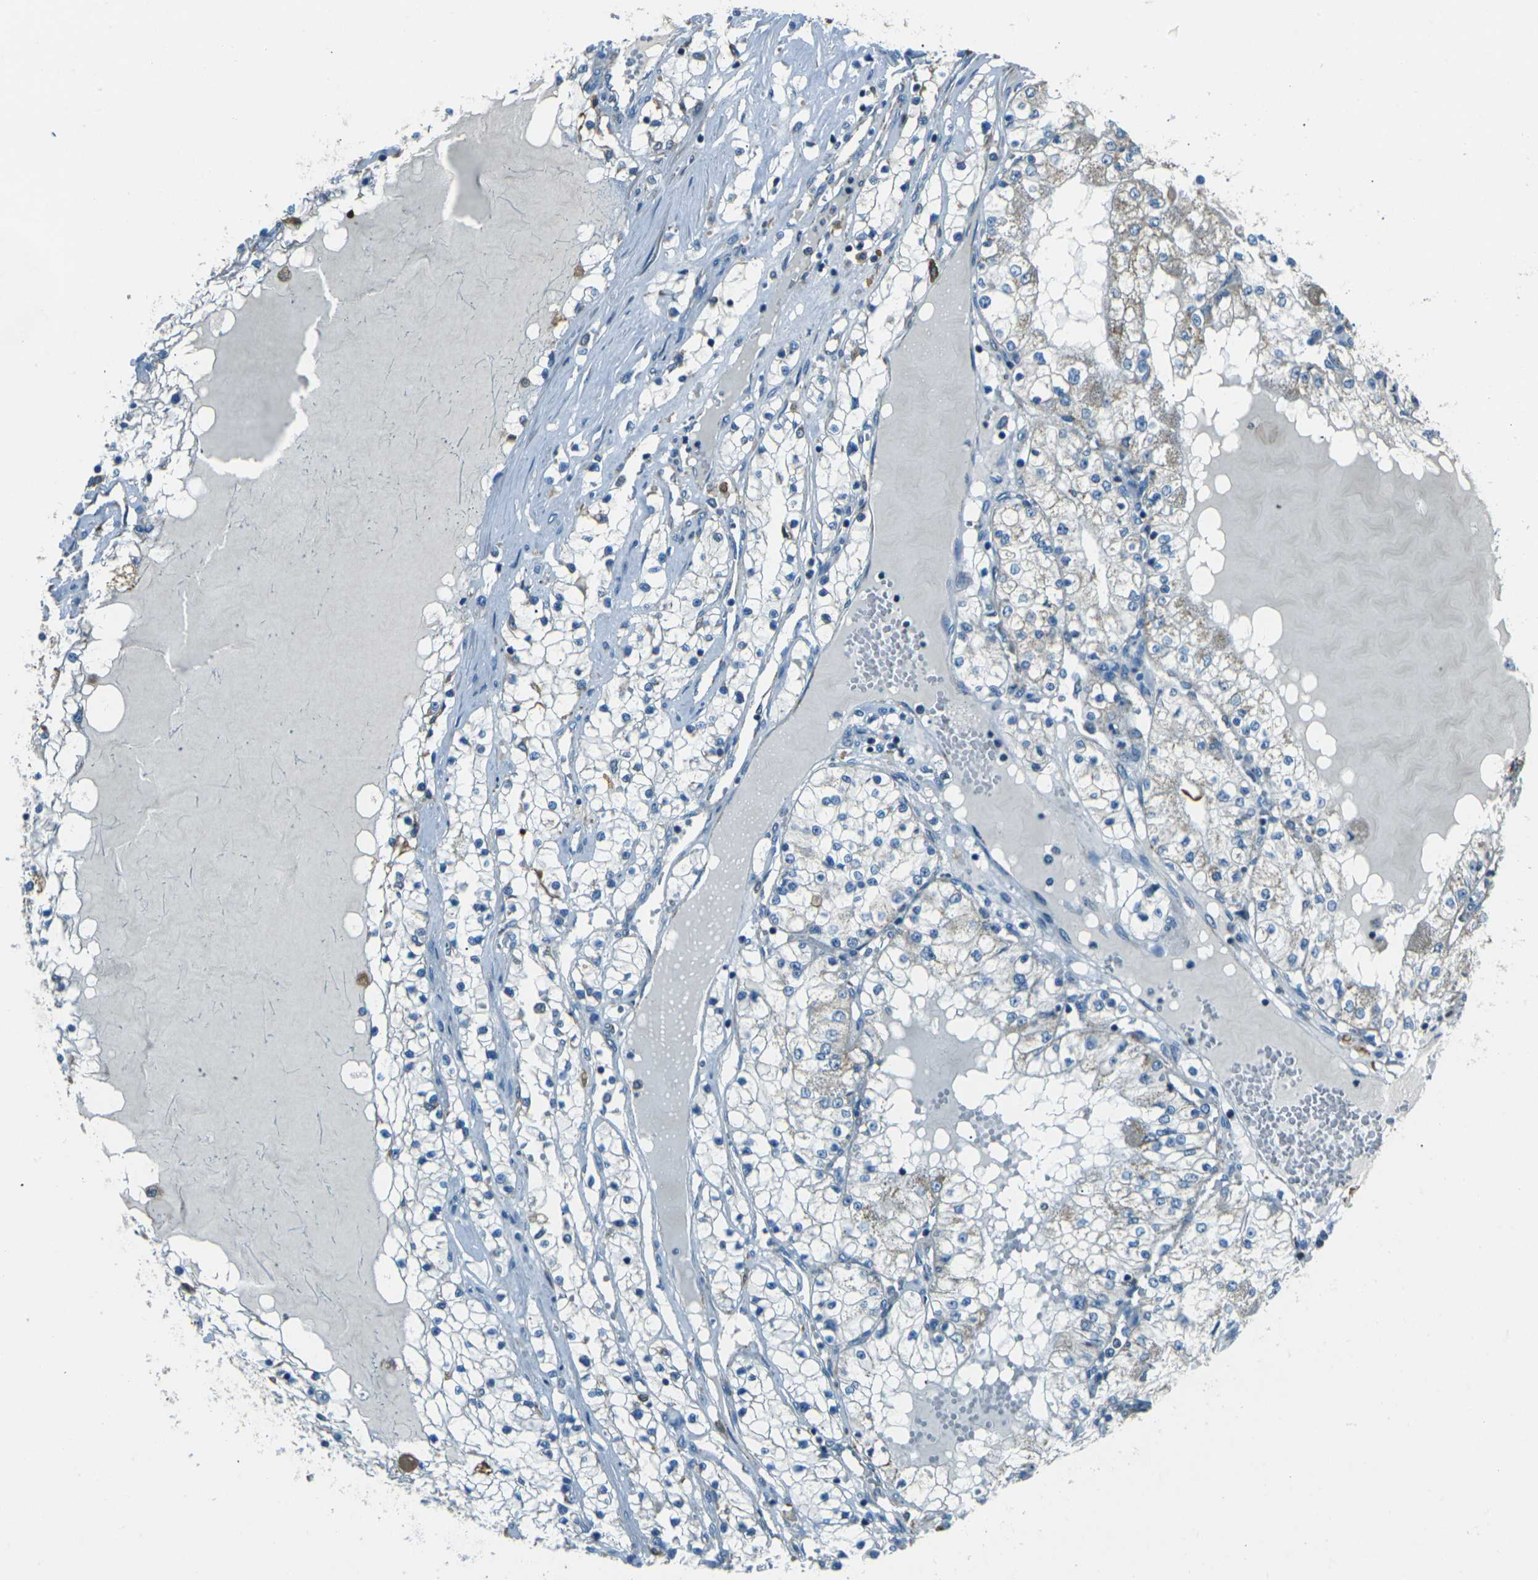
{"staining": {"intensity": "negative", "quantity": "none", "location": "none"}, "tissue": "renal cancer", "cell_type": "Tumor cells", "image_type": "cancer", "snomed": [{"axis": "morphology", "description": "Adenocarcinoma, NOS"}, {"axis": "topography", "description": "Kidney"}], "caption": "The IHC micrograph has no significant expression in tumor cells of renal adenocarcinoma tissue.", "gene": "IRF3", "patient": {"sex": "male", "age": 68}}